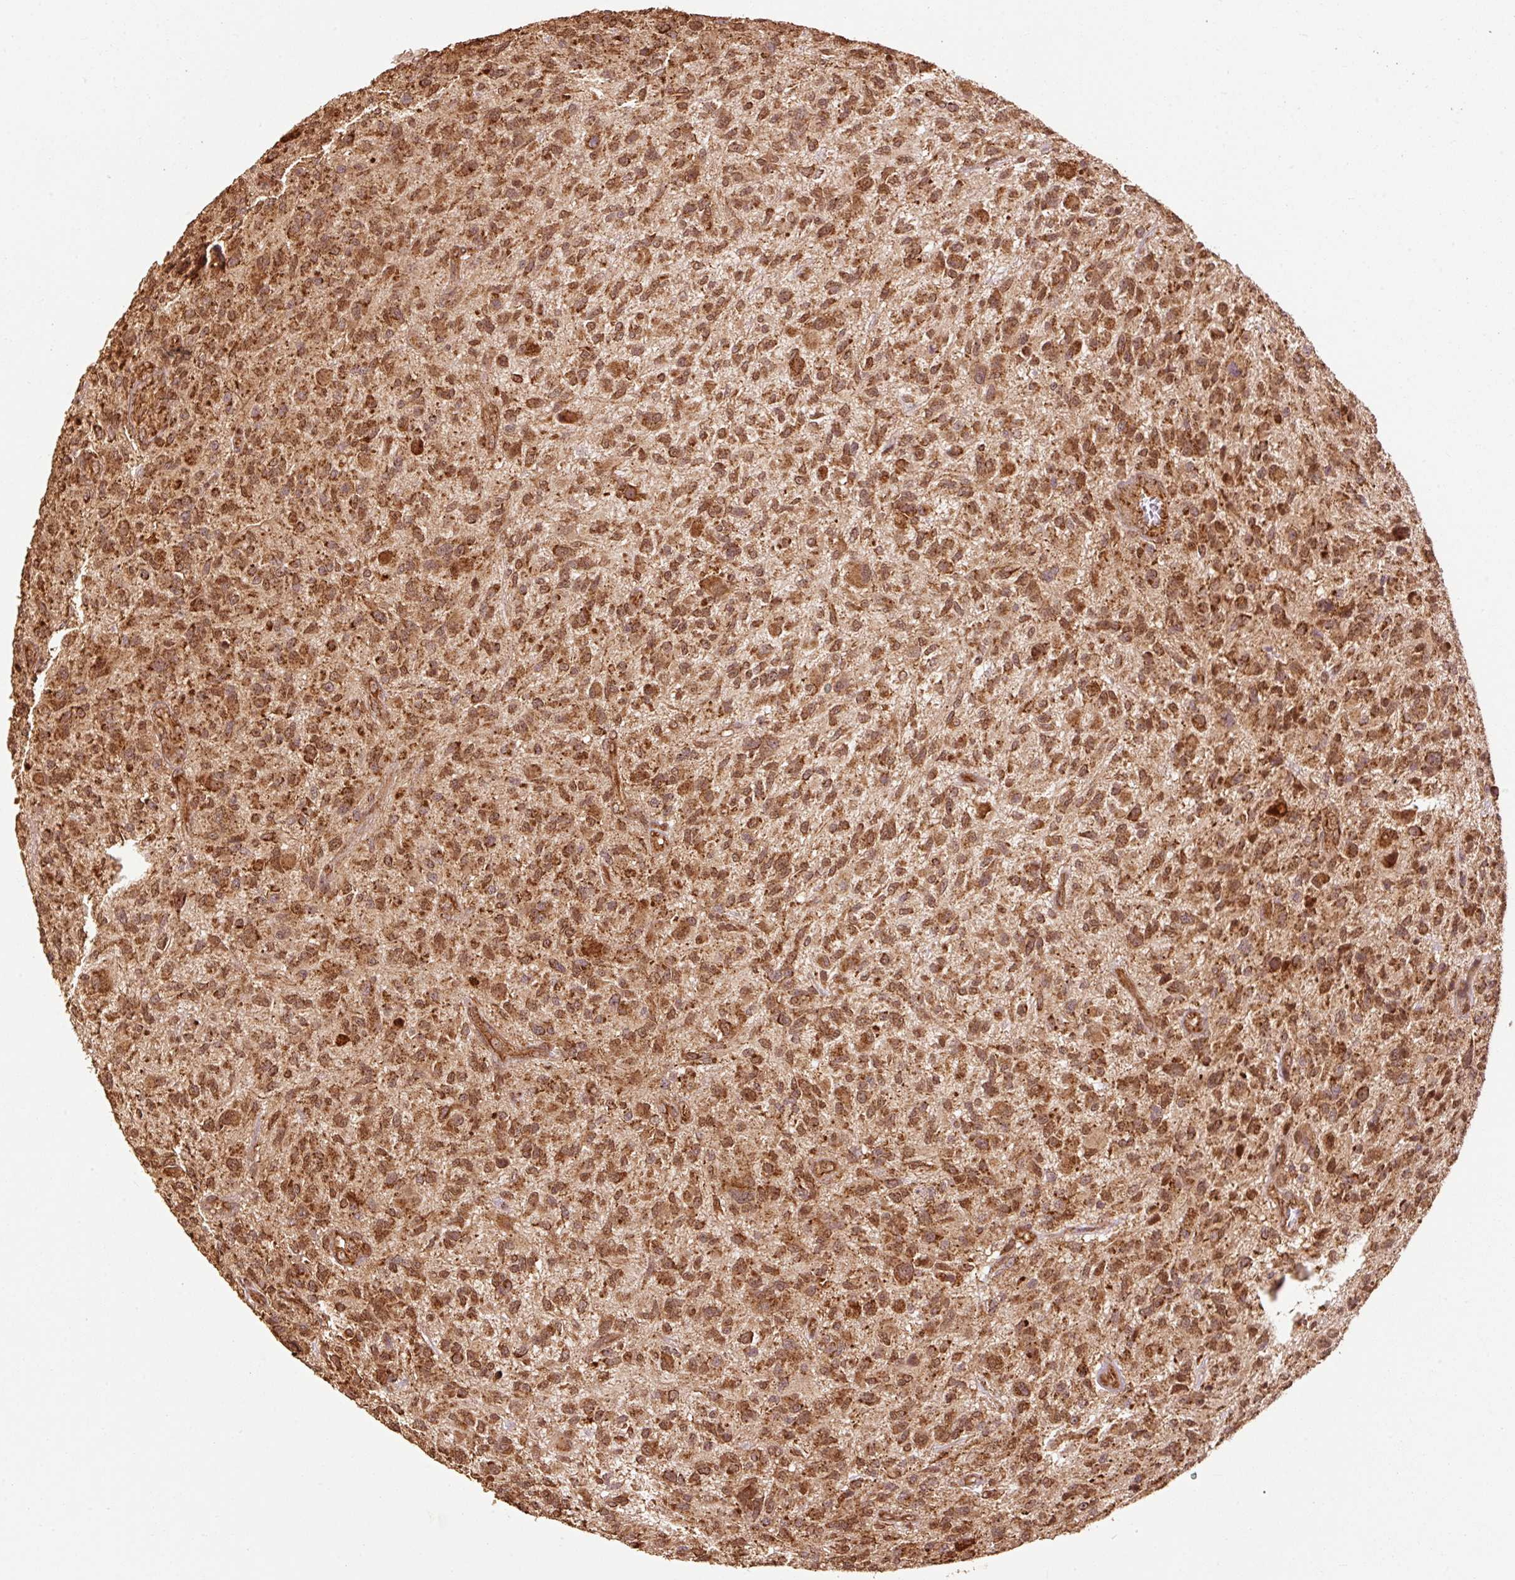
{"staining": {"intensity": "strong", "quantity": ">75%", "location": "cytoplasmic/membranous"}, "tissue": "glioma", "cell_type": "Tumor cells", "image_type": "cancer", "snomed": [{"axis": "morphology", "description": "Glioma, malignant, High grade"}, {"axis": "topography", "description": "Brain"}], "caption": "Glioma stained for a protein exhibits strong cytoplasmic/membranous positivity in tumor cells.", "gene": "MRPL16", "patient": {"sex": "male", "age": 47}}